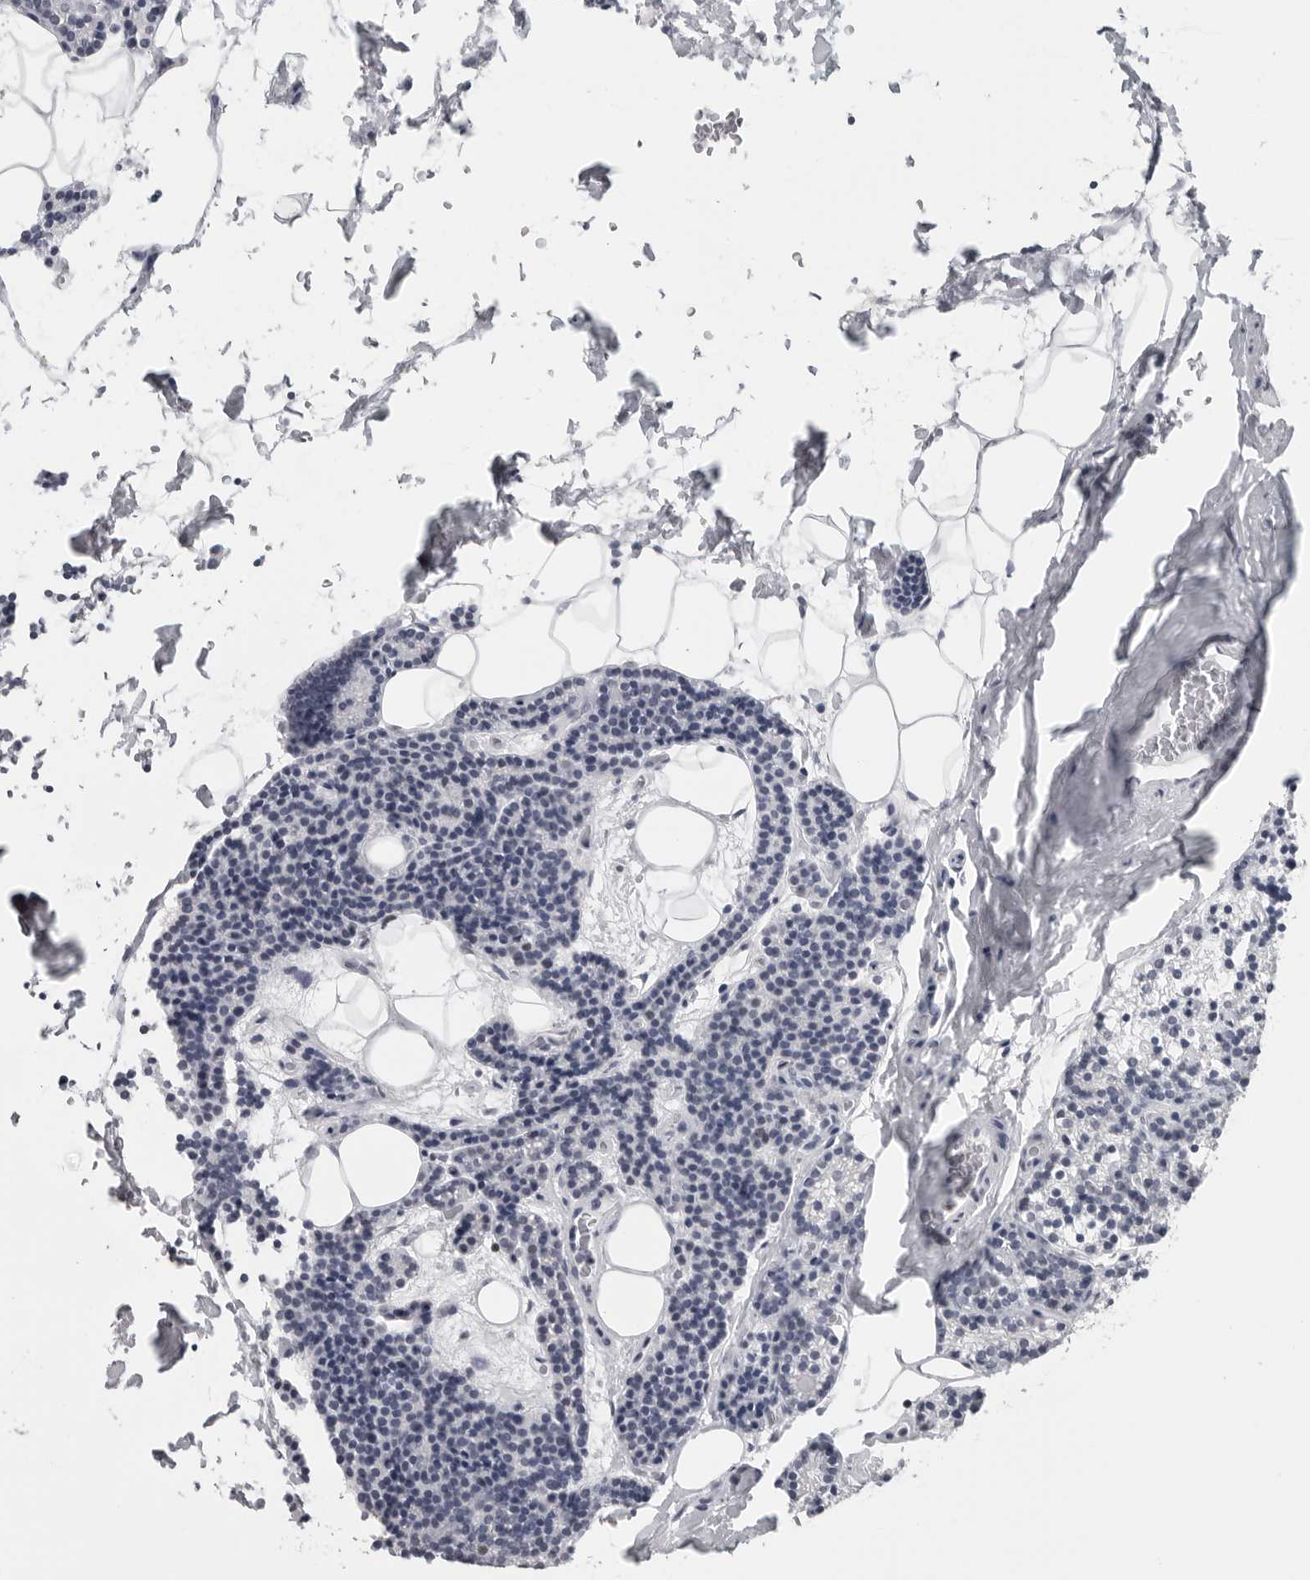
{"staining": {"intensity": "negative", "quantity": "none", "location": "none"}, "tissue": "parathyroid gland", "cell_type": "Glandular cells", "image_type": "normal", "snomed": [{"axis": "morphology", "description": "Normal tissue, NOS"}, {"axis": "topography", "description": "Parathyroid gland"}], "caption": "Immunohistochemistry (IHC) histopathology image of unremarkable parathyroid gland: human parathyroid gland stained with DAB demonstrates no significant protein expression in glandular cells. (DAB IHC with hematoxylin counter stain).", "gene": "SATB2", "patient": {"sex": "male", "age": 42}}